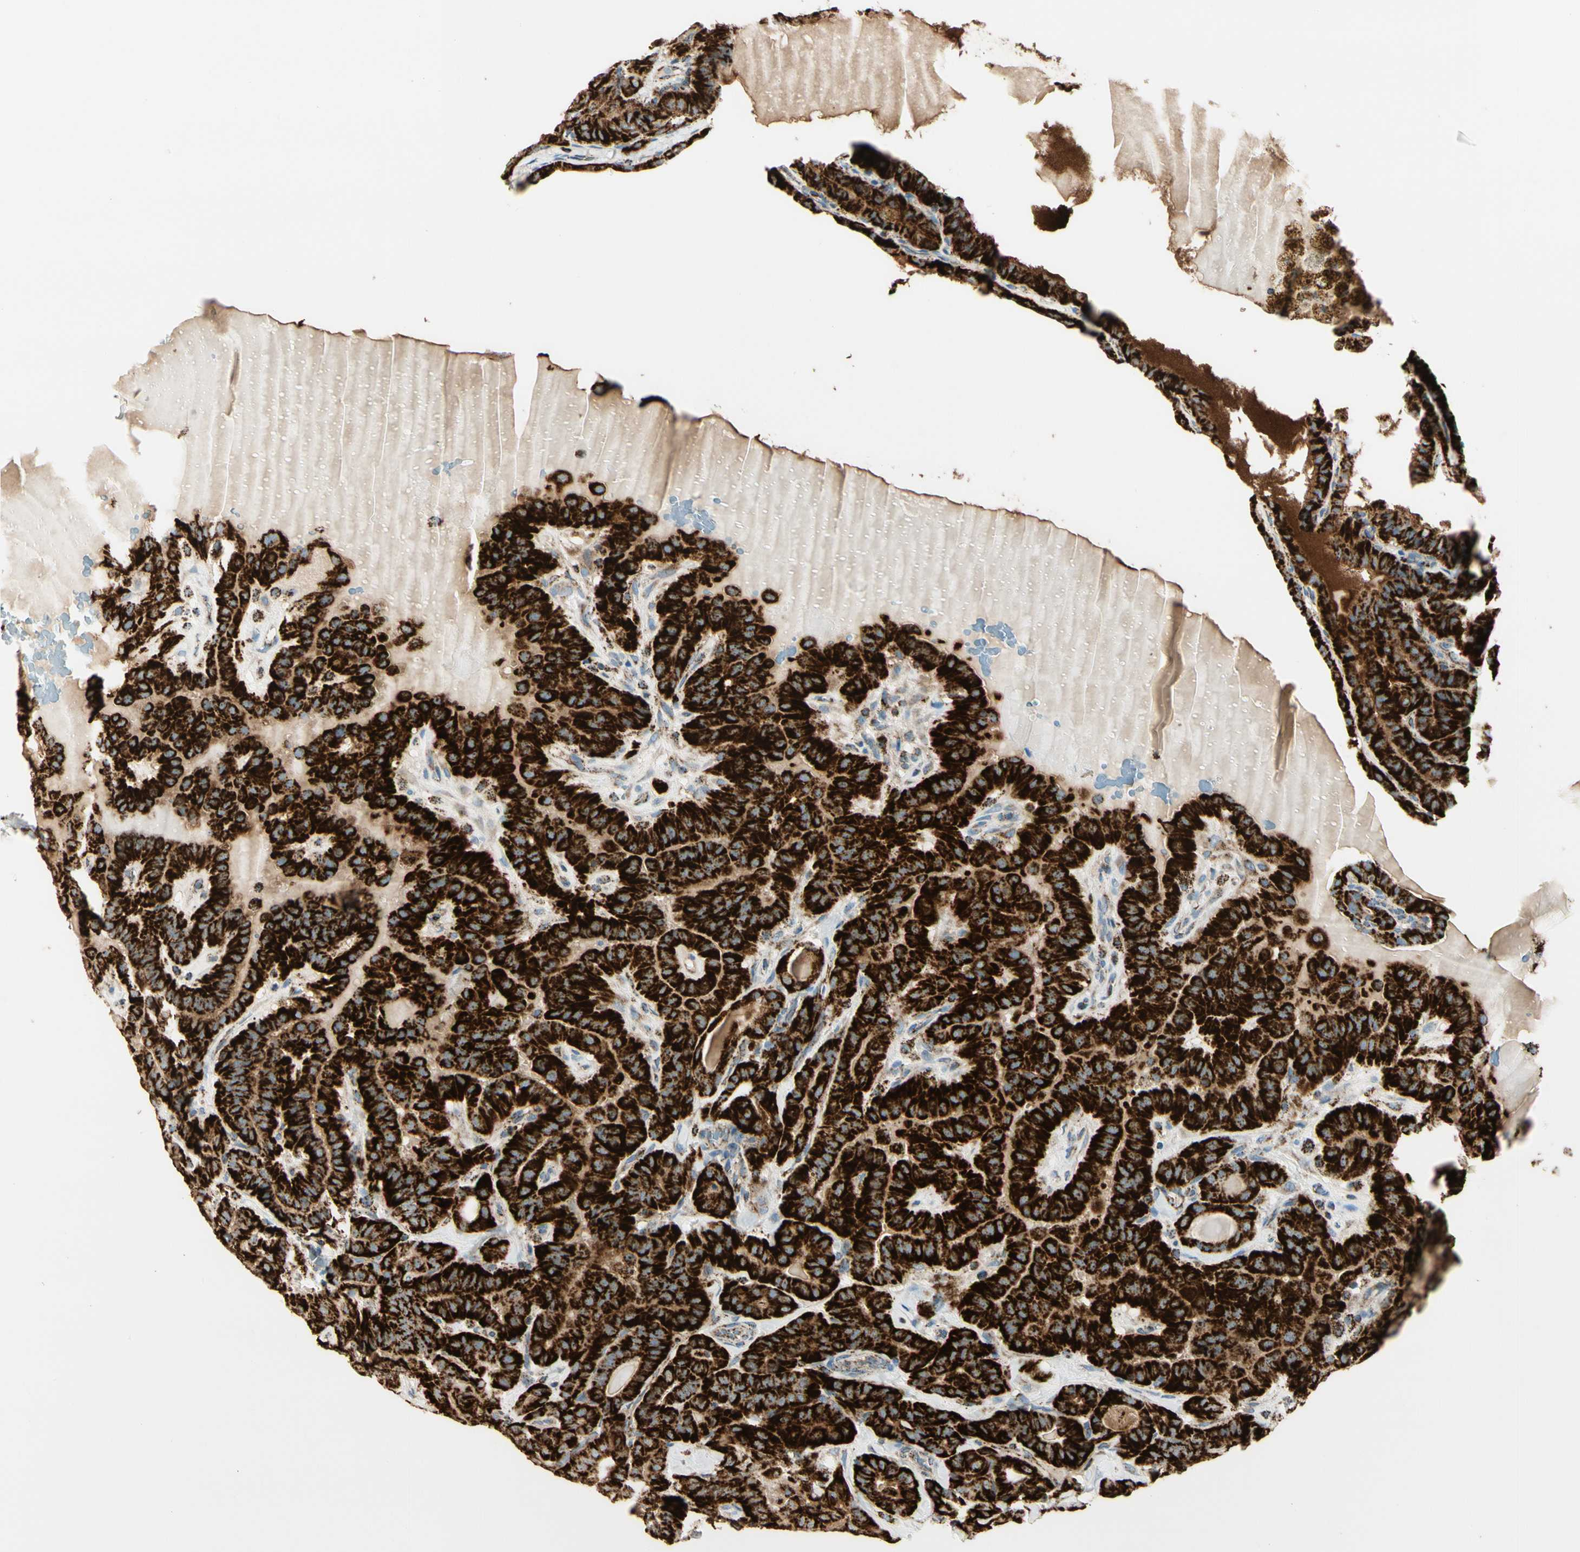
{"staining": {"intensity": "strong", "quantity": ">75%", "location": "cytoplasmic/membranous"}, "tissue": "thyroid cancer", "cell_type": "Tumor cells", "image_type": "cancer", "snomed": [{"axis": "morphology", "description": "Papillary adenocarcinoma, NOS"}, {"axis": "topography", "description": "Thyroid gland"}], "caption": "Papillary adenocarcinoma (thyroid) stained for a protein (brown) shows strong cytoplasmic/membranous positive expression in approximately >75% of tumor cells.", "gene": "ME2", "patient": {"sex": "male", "age": 77}}